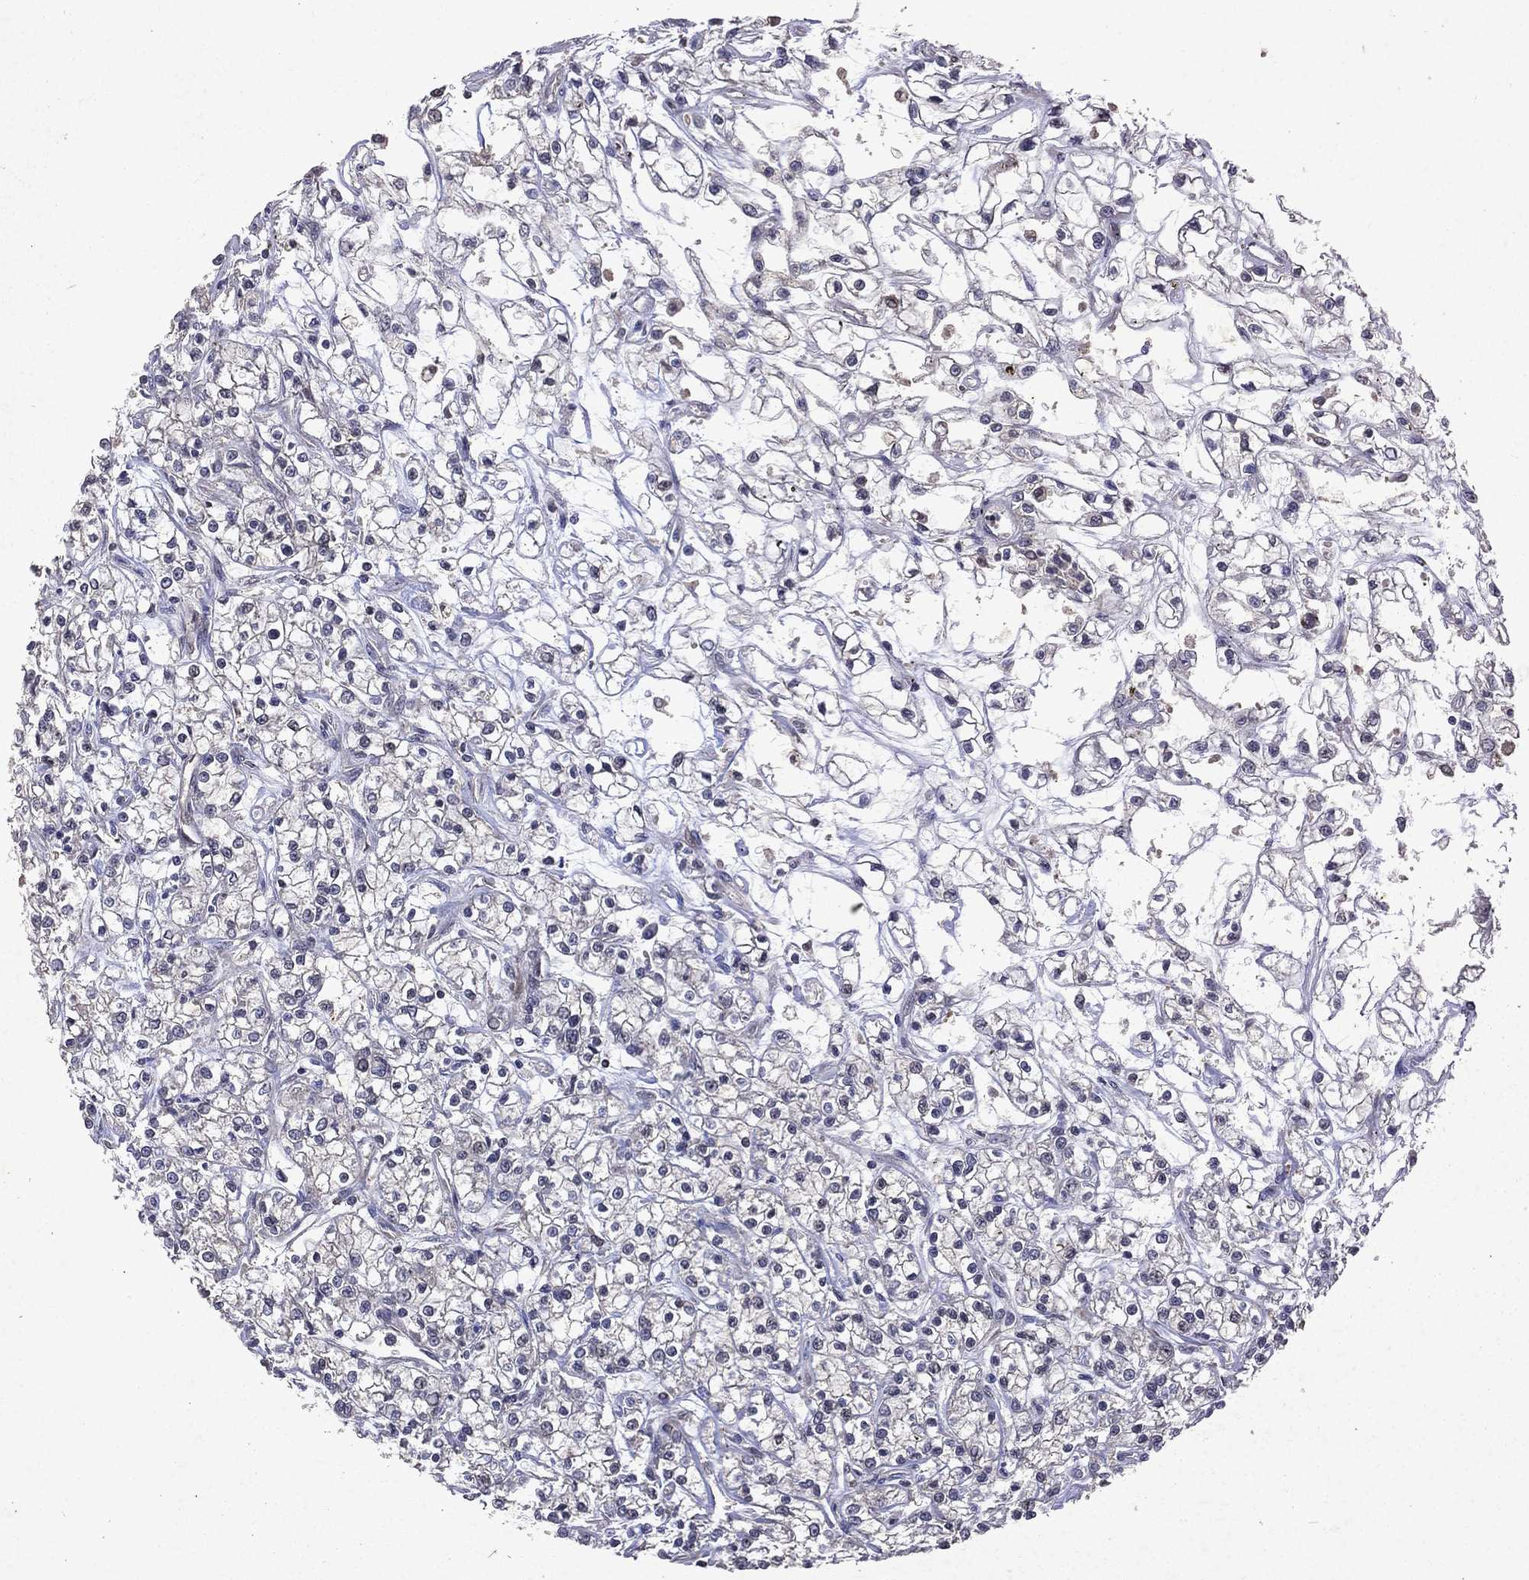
{"staining": {"intensity": "negative", "quantity": "none", "location": "none"}, "tissue": "renal cancer", "cell_type": "Tumor cells", "image_type": "cancer", "snomed": [{"axis": "morphology", "description": "Adenocarcinoma, NOS"}, {"axis": "topography", "description": "Kidney"}], "caption": "This is an immunohistochemistry (IHC) photomicrograph of renal cancer. There is no staining in tumor cells.", "gene": "MTAP", "patient": {"sex": "female", "age": 59}}